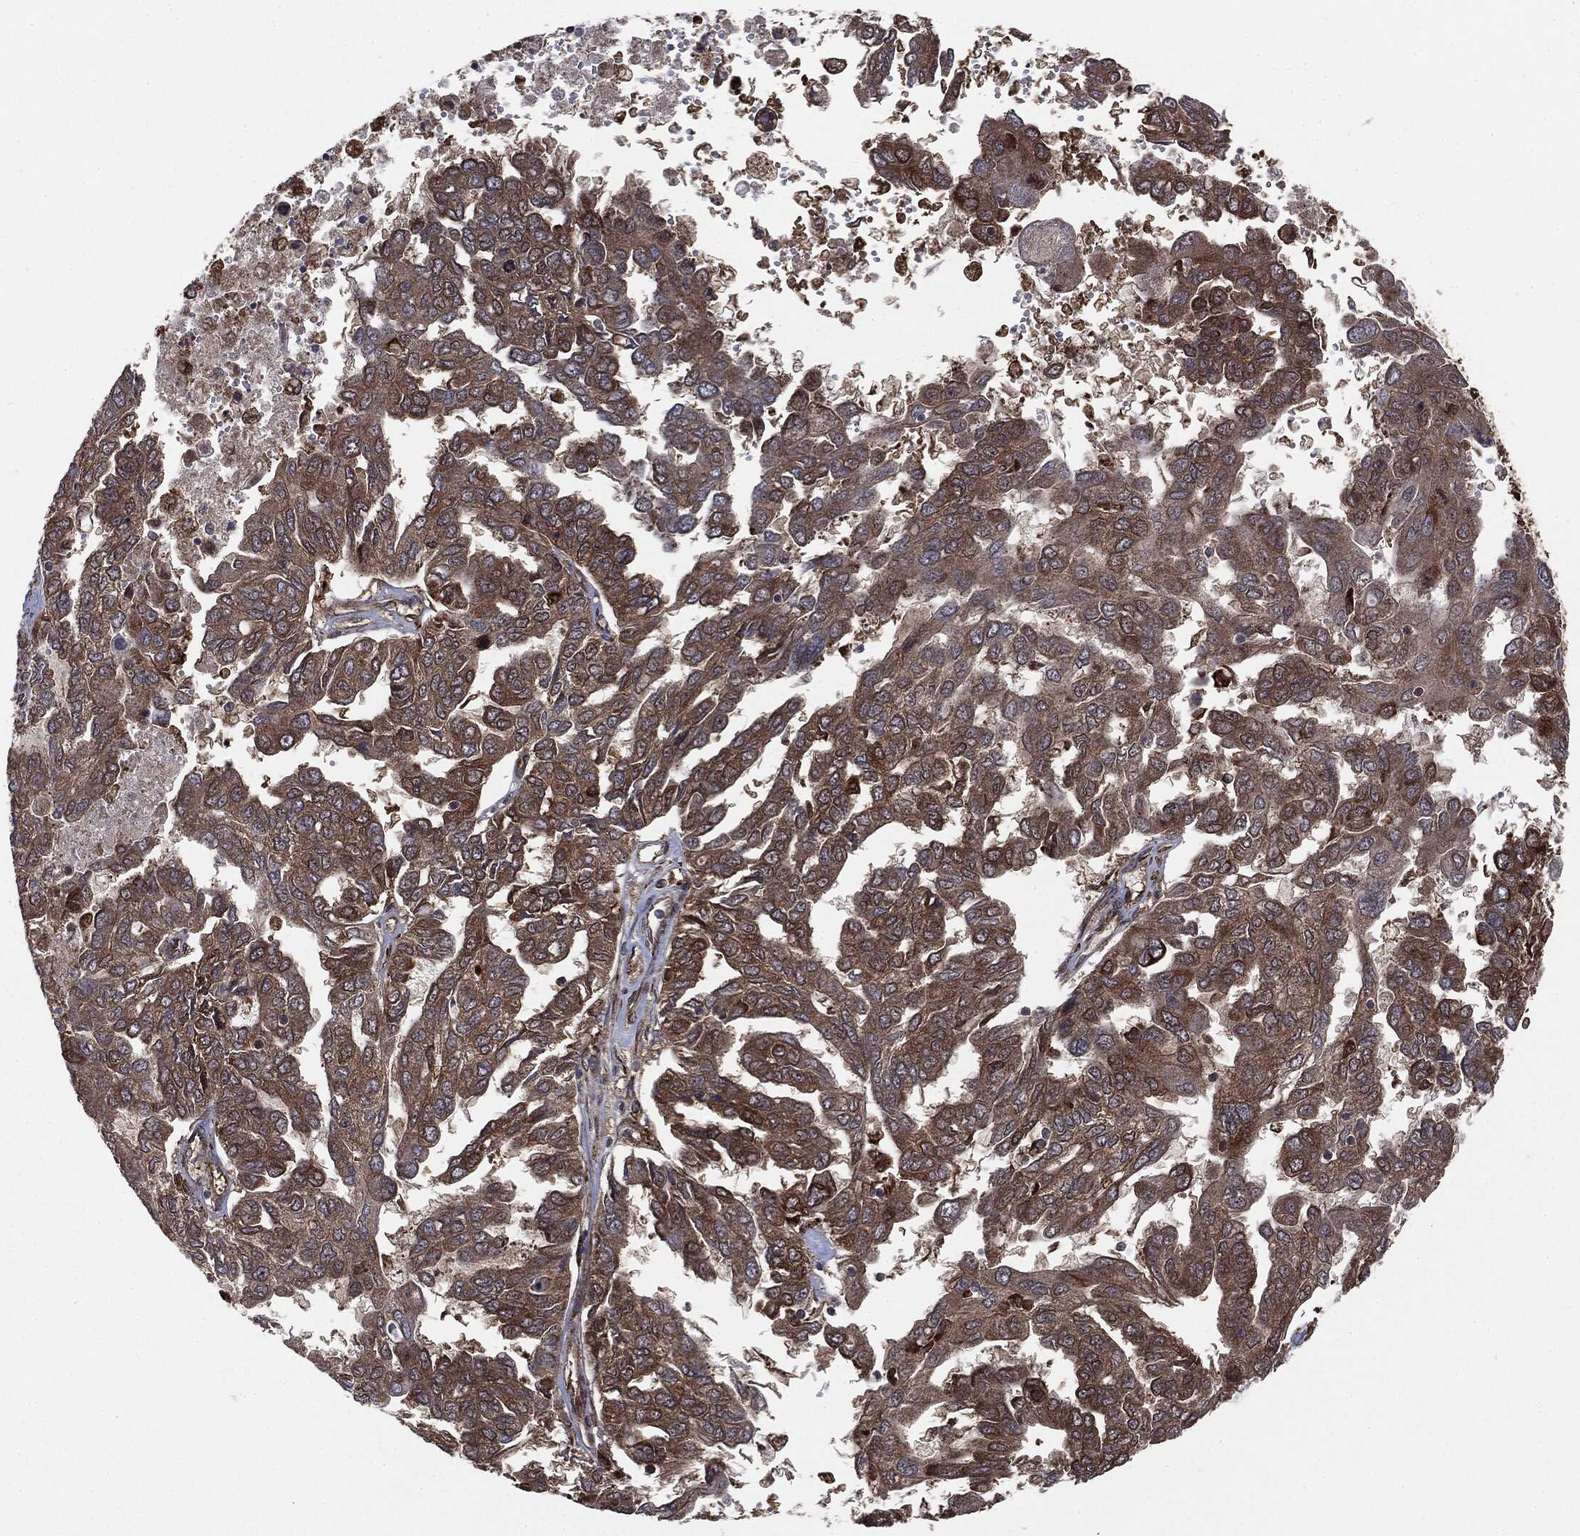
{"staining": {"intensity": "strong", "quantity": "25%-75%", "location": "cytoplasmic/membranous"}, "tissue": "ovarian cancer", "cell_type": "Tumor cells", "image_type": "cancer", "snomed": [{"axis": "morphology", "description": "Cystadenocarcinoma, serous, NOS"}, {"axis": "topography", "description": "Ovary"}], "caption": "The immunohistochemical stain labels strong cytoplasmic/membranous expression in tumor cells of ovarian cancer (serous cystadenocarcinoma) tissue.", "gene": "NME1", "patient": {"sex": "female", "age": 53}}